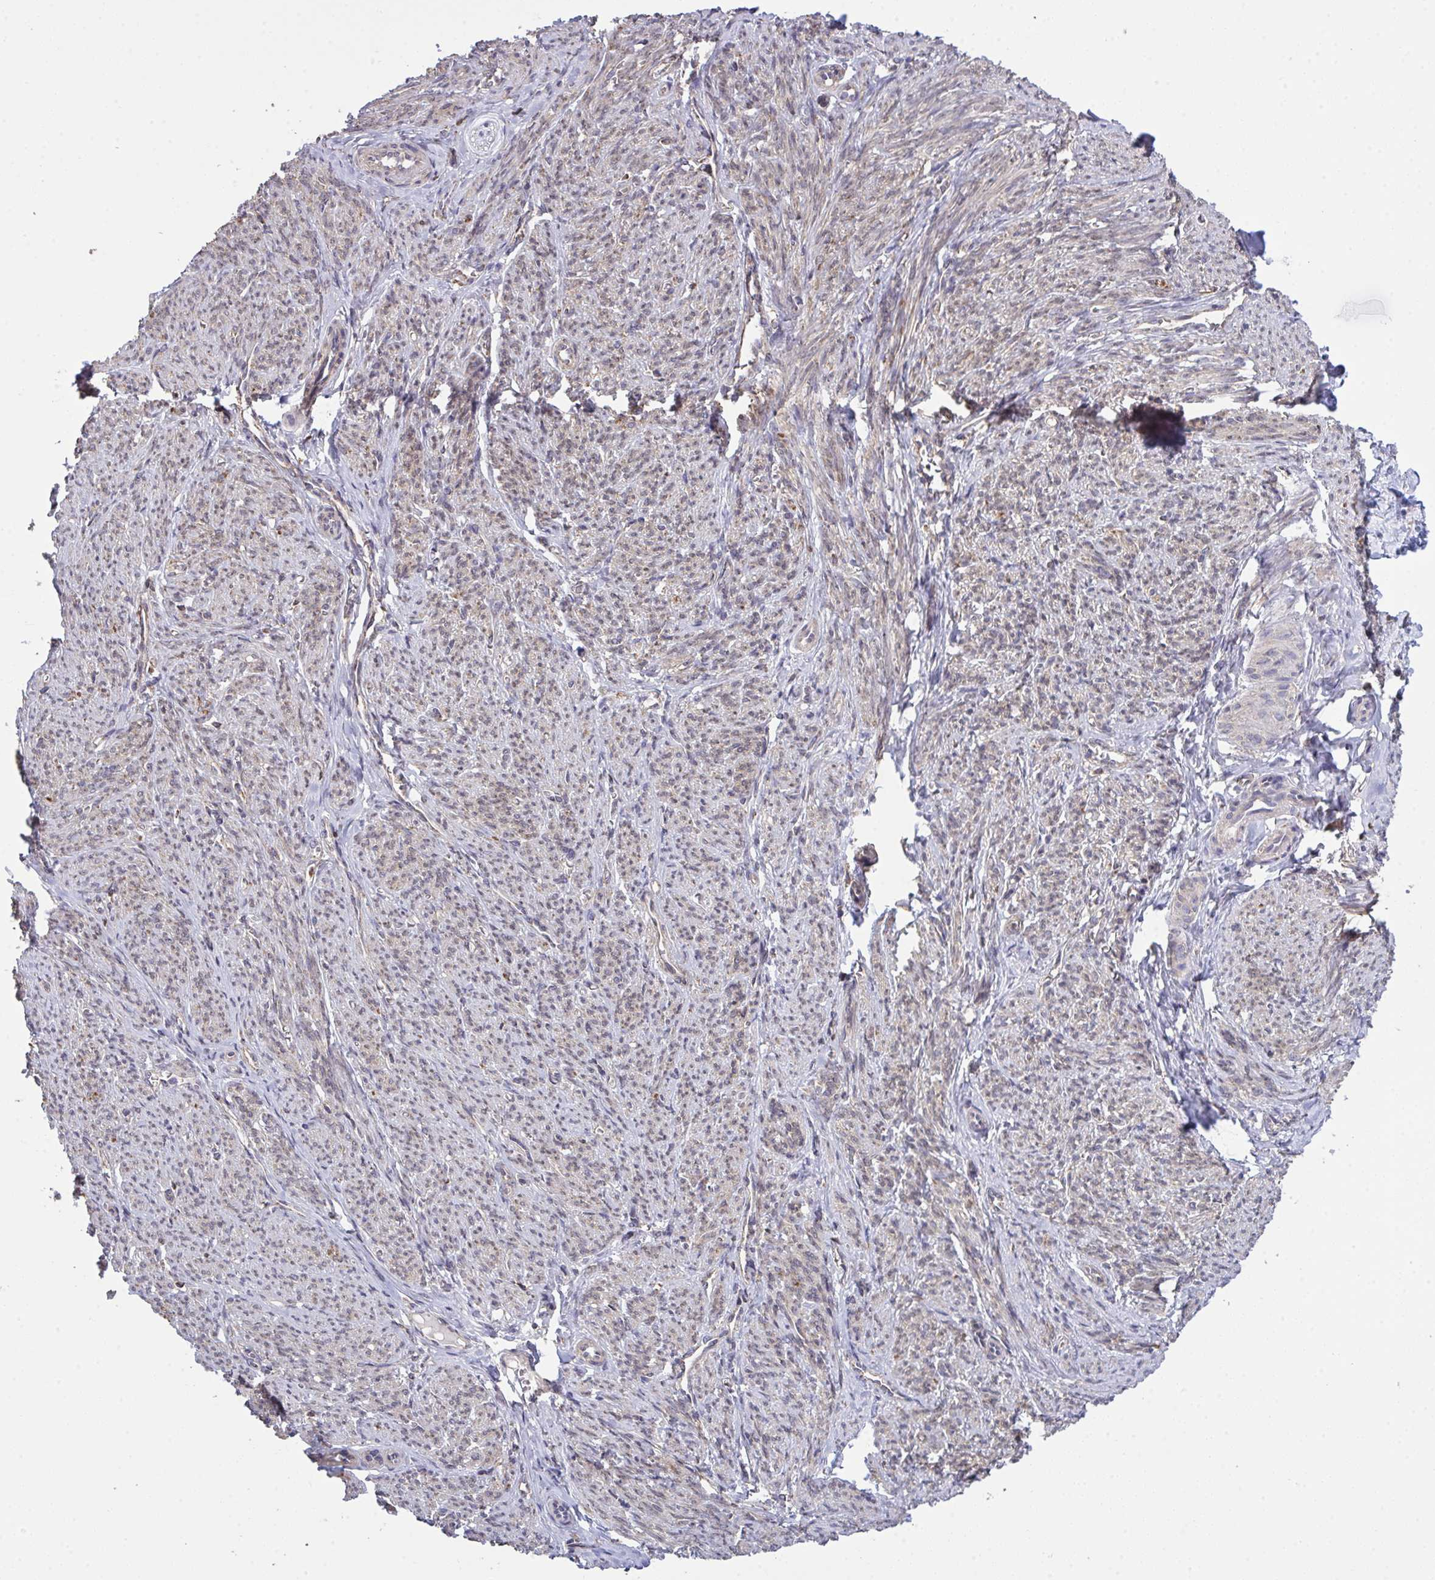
{"staining": {"intensity": "weak", "quantity": "25%-75%", "location": "cytoplasmic/membranous"}, "tissue": "smooth muscle", "cell_type": "Smooth muscle cells", "image_type": "normal", "snomed": [{"axis": "morphology", "description": "Normal tissue, NOS"}, {"axis": "topography", "description": "Smooth muscle"}], "caption": "A brown stain labels weak cytoplasmic/membranous expression of a protein in smooth muscle cells of unremarkable smooth muscle. The staining is performed using DAB brown chromogen to label protein expression. The nuclei are counter-stained blue using hematoxylin.", "gene": "PPM1H", "patient": {"sex": "female", "age": 65}}